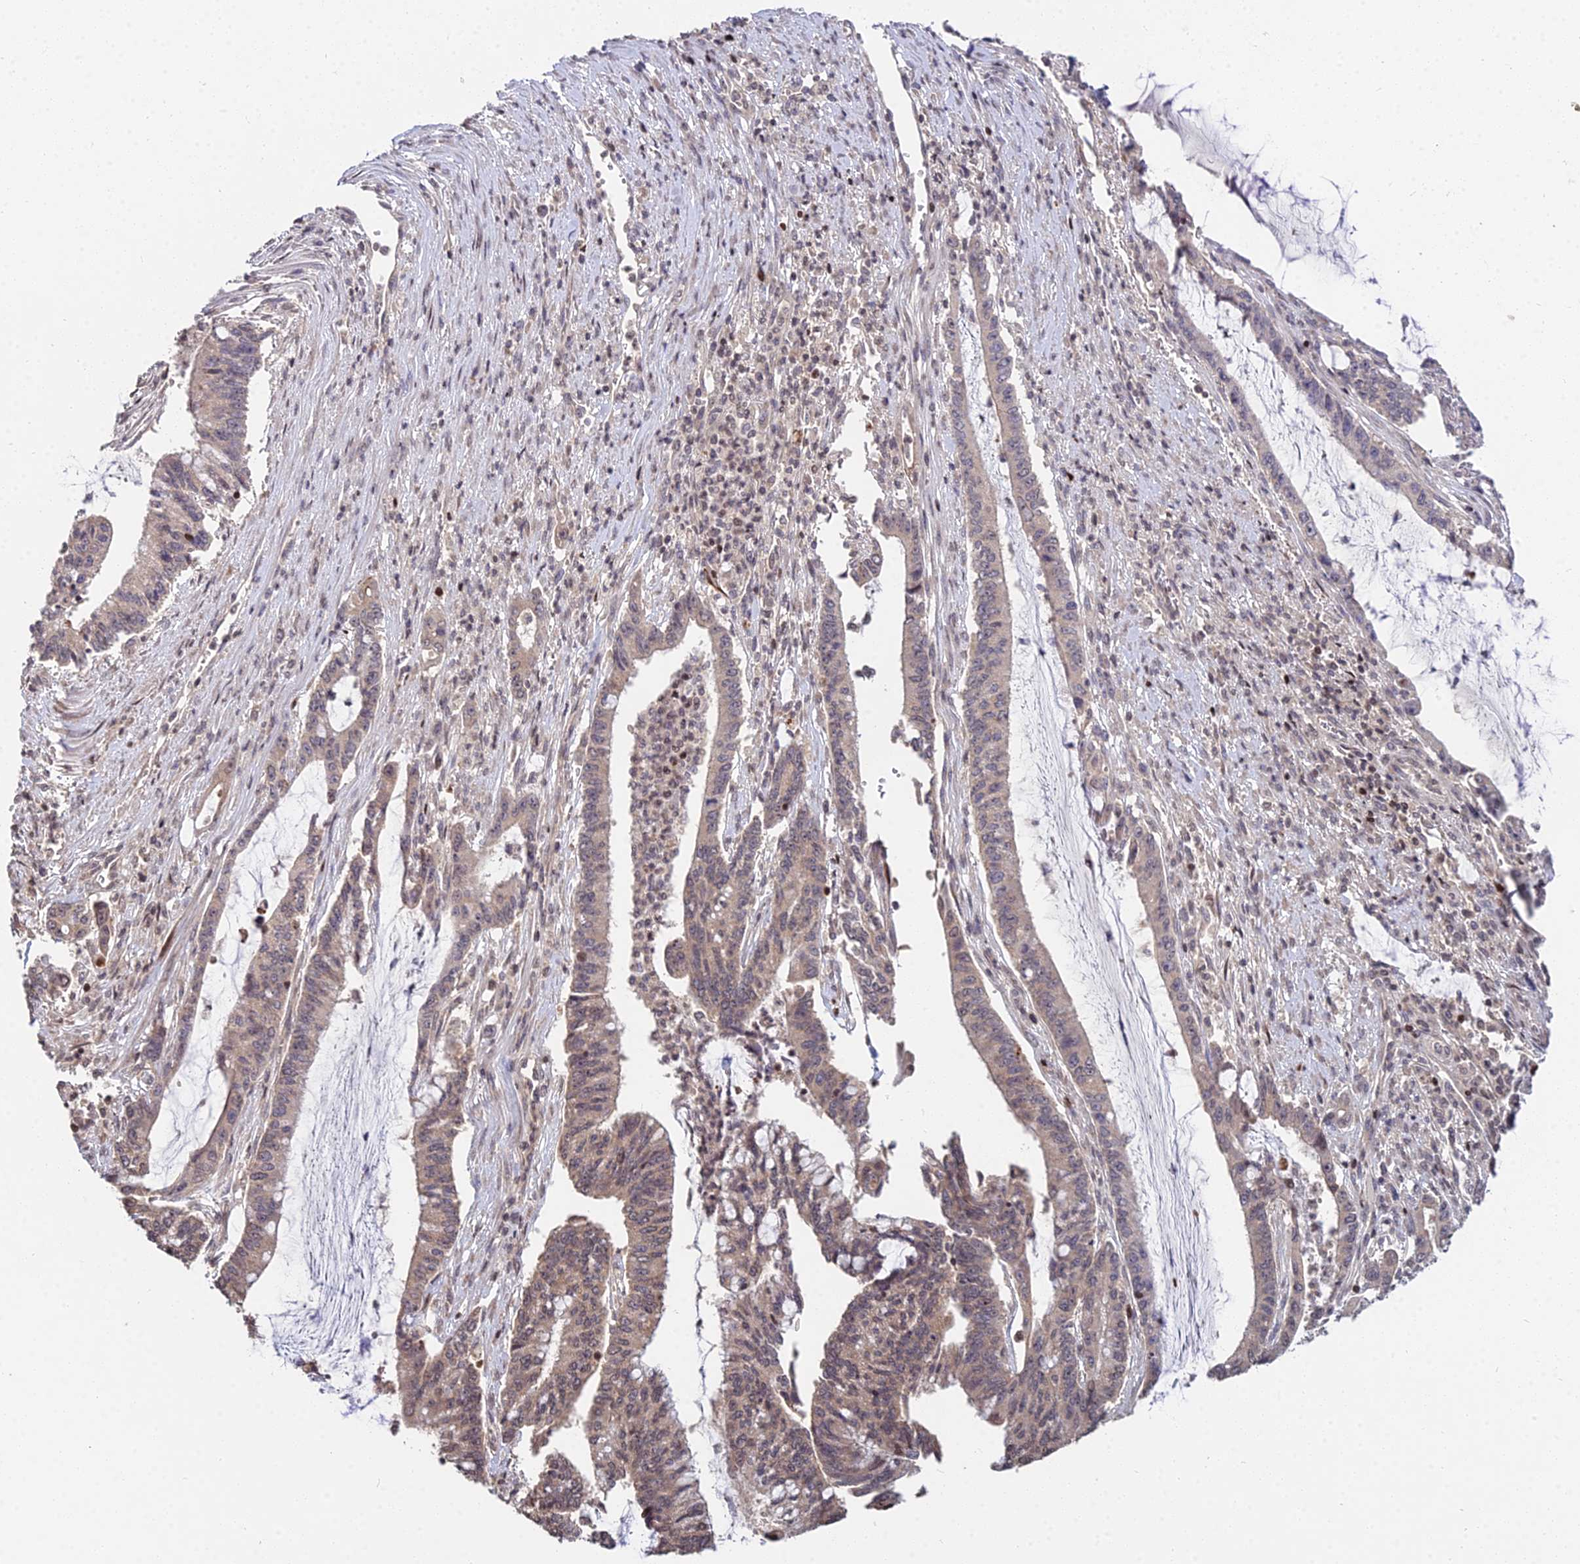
{"staining": {"intensity": "weak", "quantity": ">75%", "location": "cytoplasmic/membranous"}, "tissue": "pancreatic cancer", "cell_type": "Tumor cells", "image_type": "cancer", "snomed": [{"axis": "morphology", "description": "Adenocarcinoma, NOS"}, {"axis": "topography", "description": "Pancreas"}], "caption": "This is an image of immunohistochemistry staining of pancreatic adenocarcinoma, which shows weak expression in the cytoplasmic/membranous of tumor cells.", "gene": "RBMS2", "patient": {"sex": "female", "age": 50}}